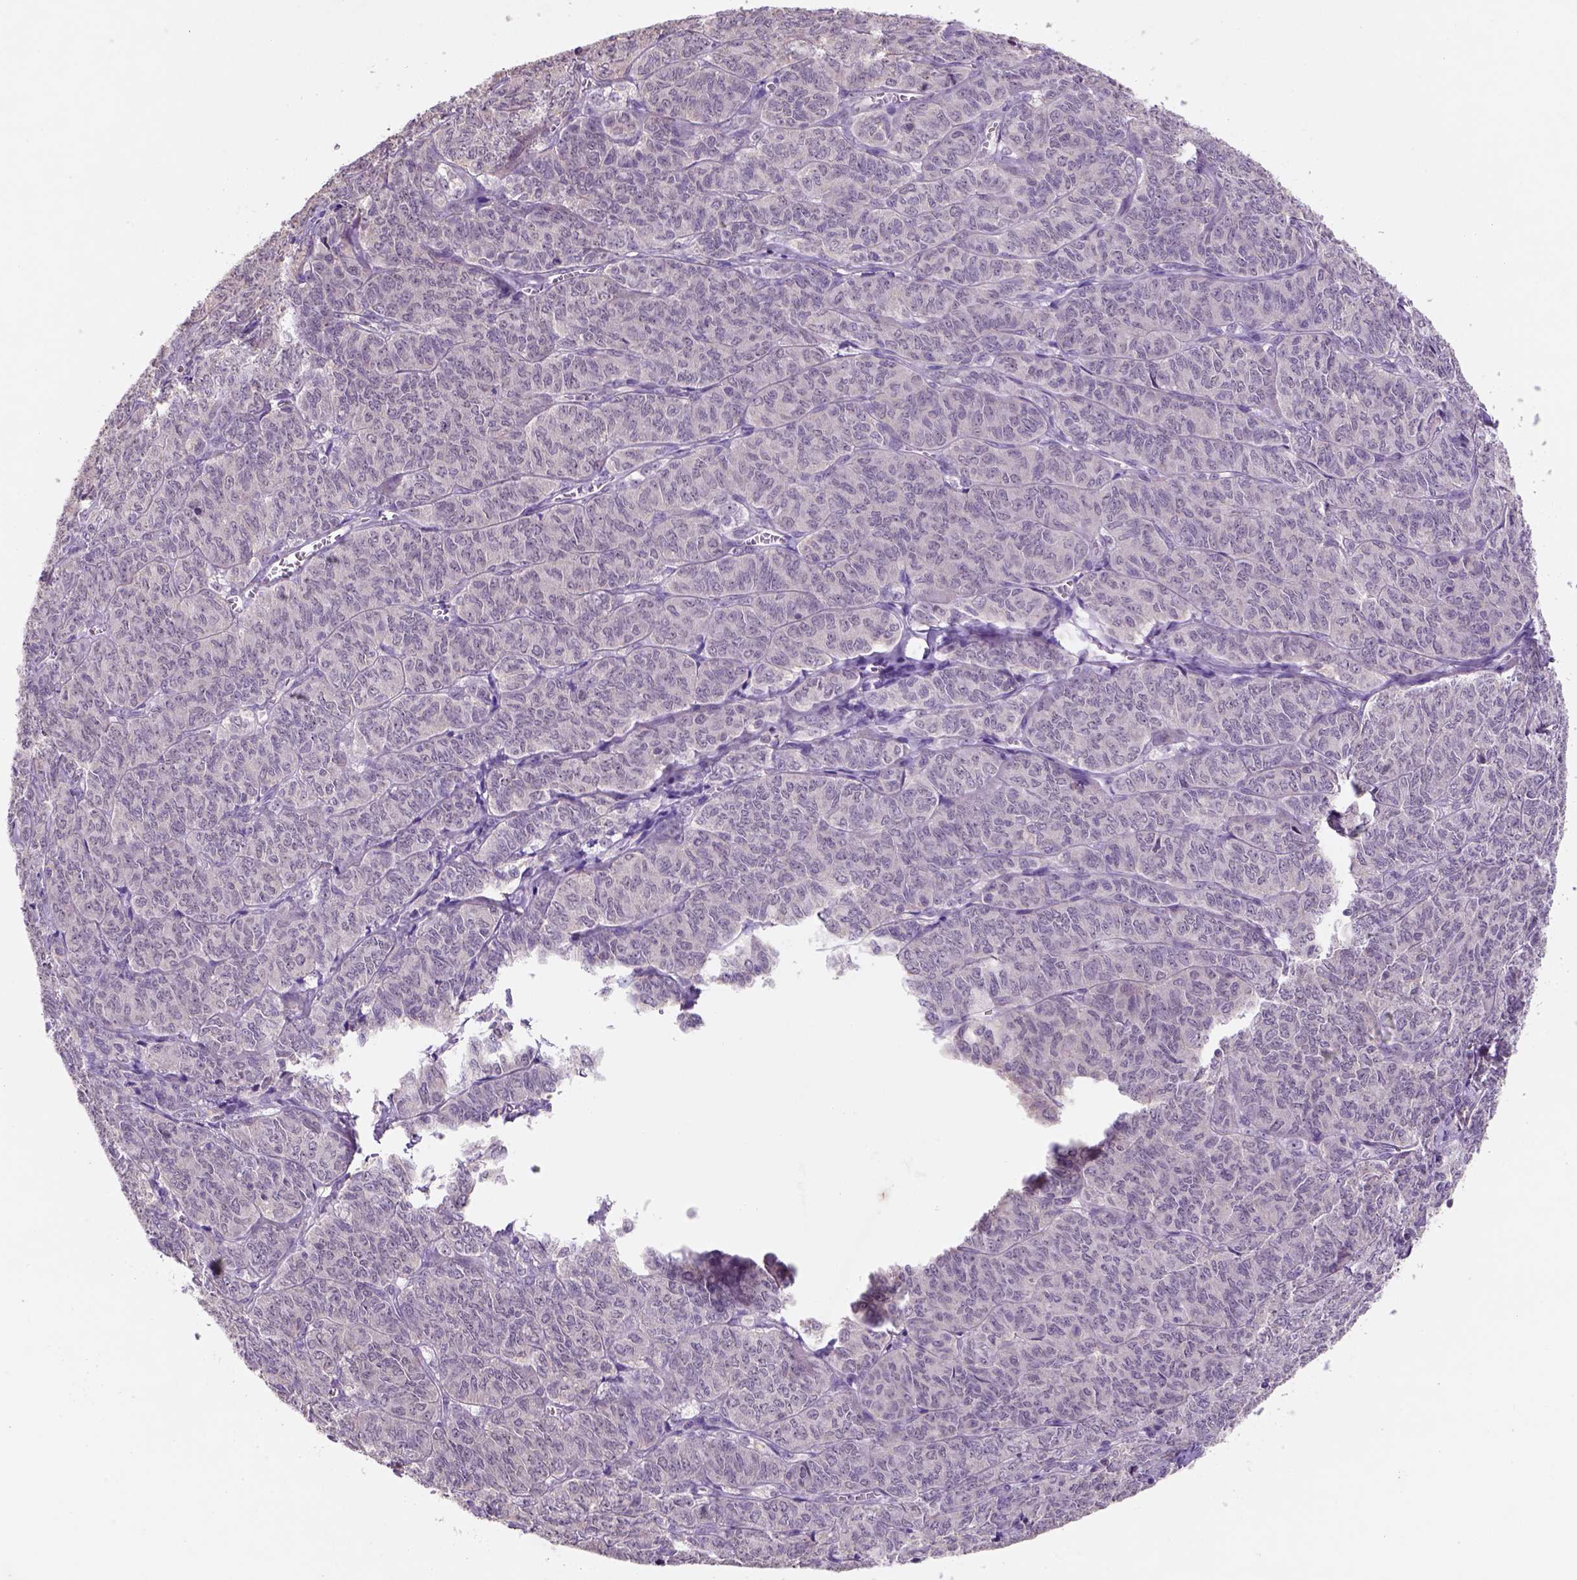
{"staining": {"intensity": "weak", "quantity": ">75%", "location": "cytoplasmic/membranous,nuclear"}, "tissue": "ovarian cancer", "cell_type": "Tumor cells", "image_type": "cancer", "snomed": [{"axis": "morphology", "description": "Carcinoma, endometroid"}, {"axis": "topography", "description": "Ovary"}], "caption": "Protein expression analysis of human ovarian endometroid carcinoma reveals weak cytoplasmic/membranous and nuclear expression in about >75% of tumor cells. (DAB IHC with brightfield microscopy, high magnification).", "gene": "SCML4", "patient": {"sex": "female", "age": 80}}